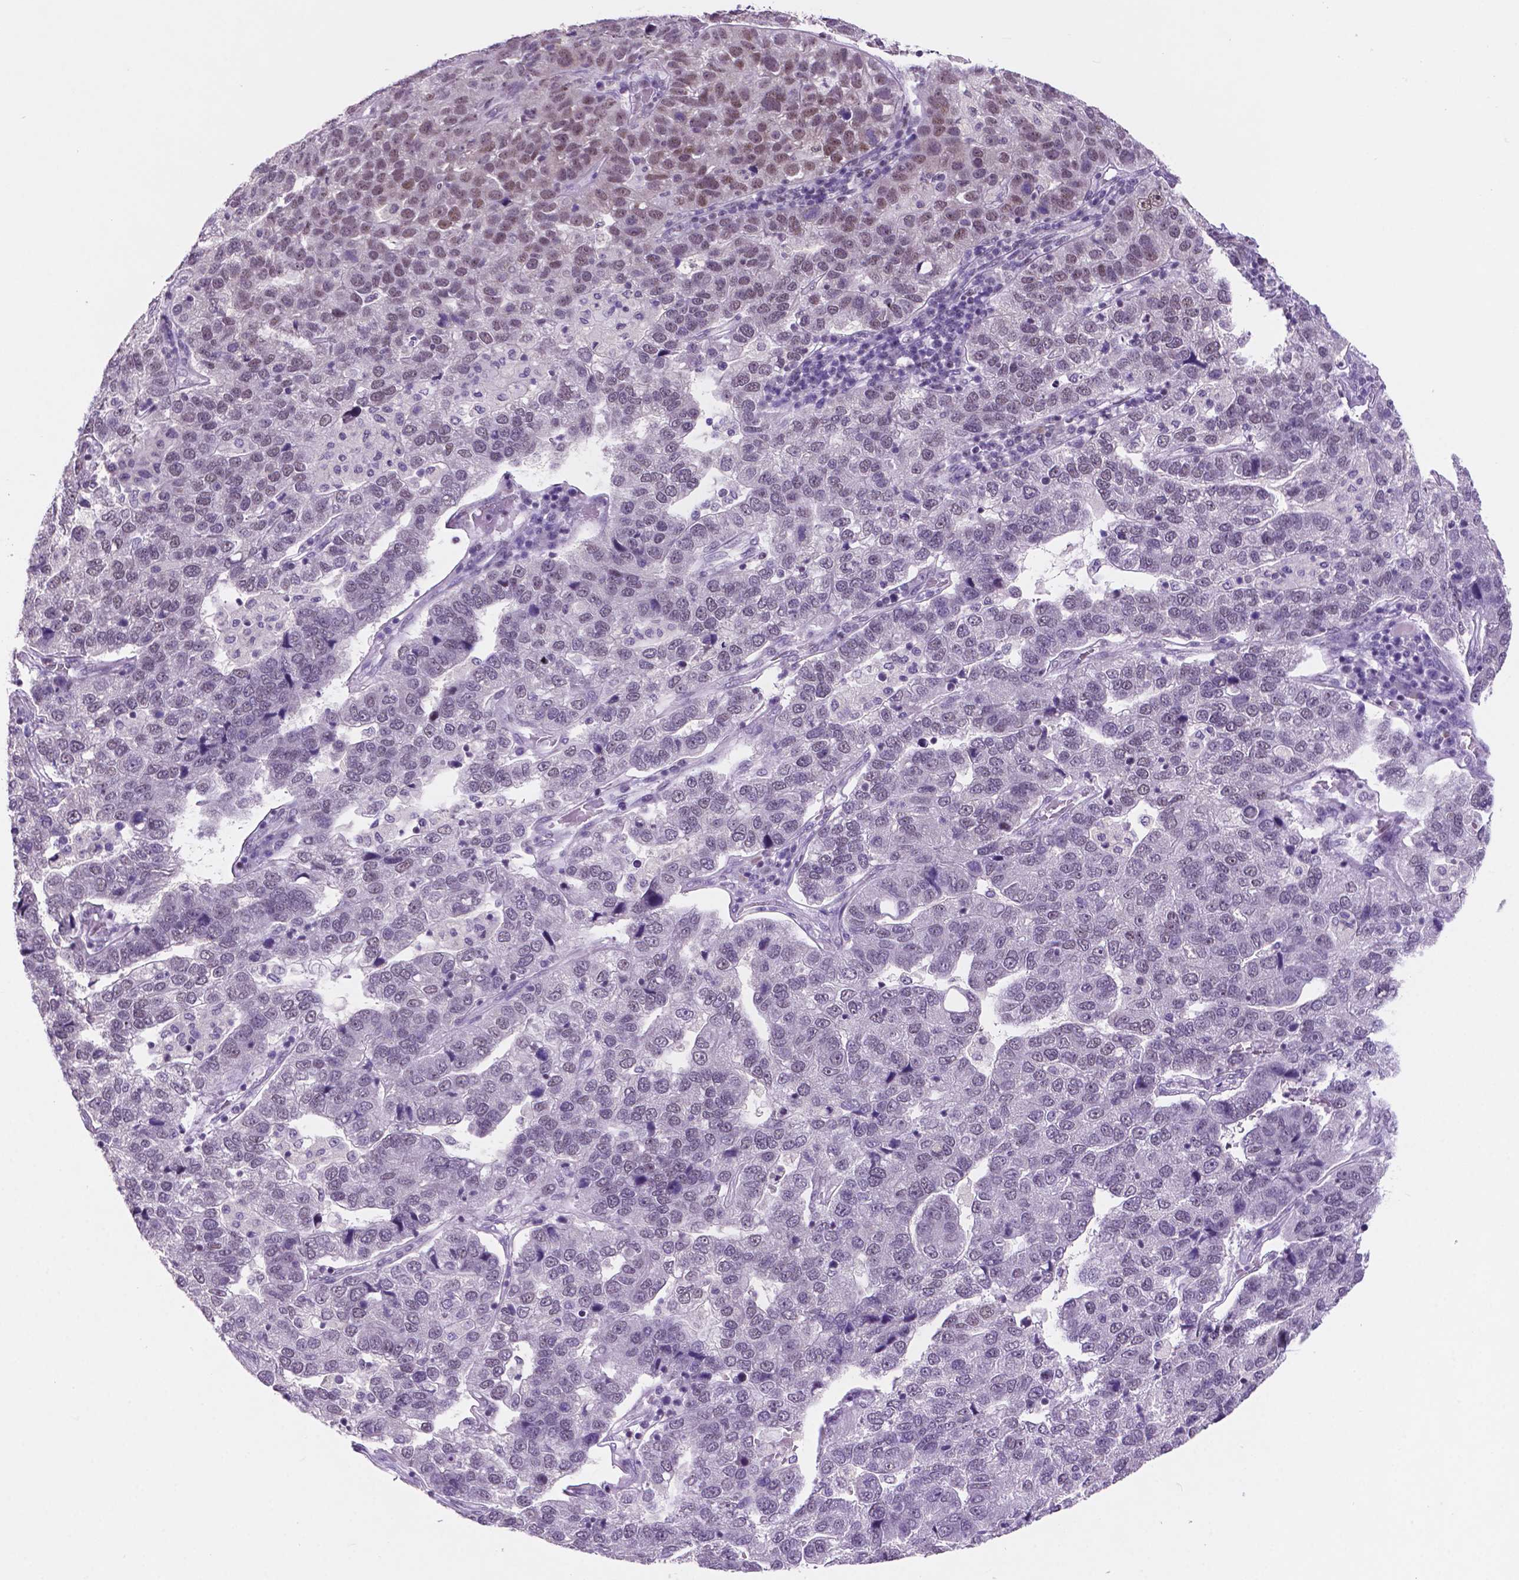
{"staining": {"intensity": "moderate", "quantity": "<25%", "location": "nuclear"}, "tissue": "pancreatic cancer", "cell_type": "Tumor cells", "image_type": "cancer", "snomed": [{"axis": "morphology", "description": "Adenocarcinoma, NOS"}, {"axis": "topography", "description": "Pancreas"}], "caption": "IHC (DAB (3,3'-diaminobenzidine)) staining of human pancreatic adenocarcinoma displays moderate nuclear protein staining in about <25% of tumor cells.", "gene": "NCOR1", "patient": {"sex": "female", "age": 61}}